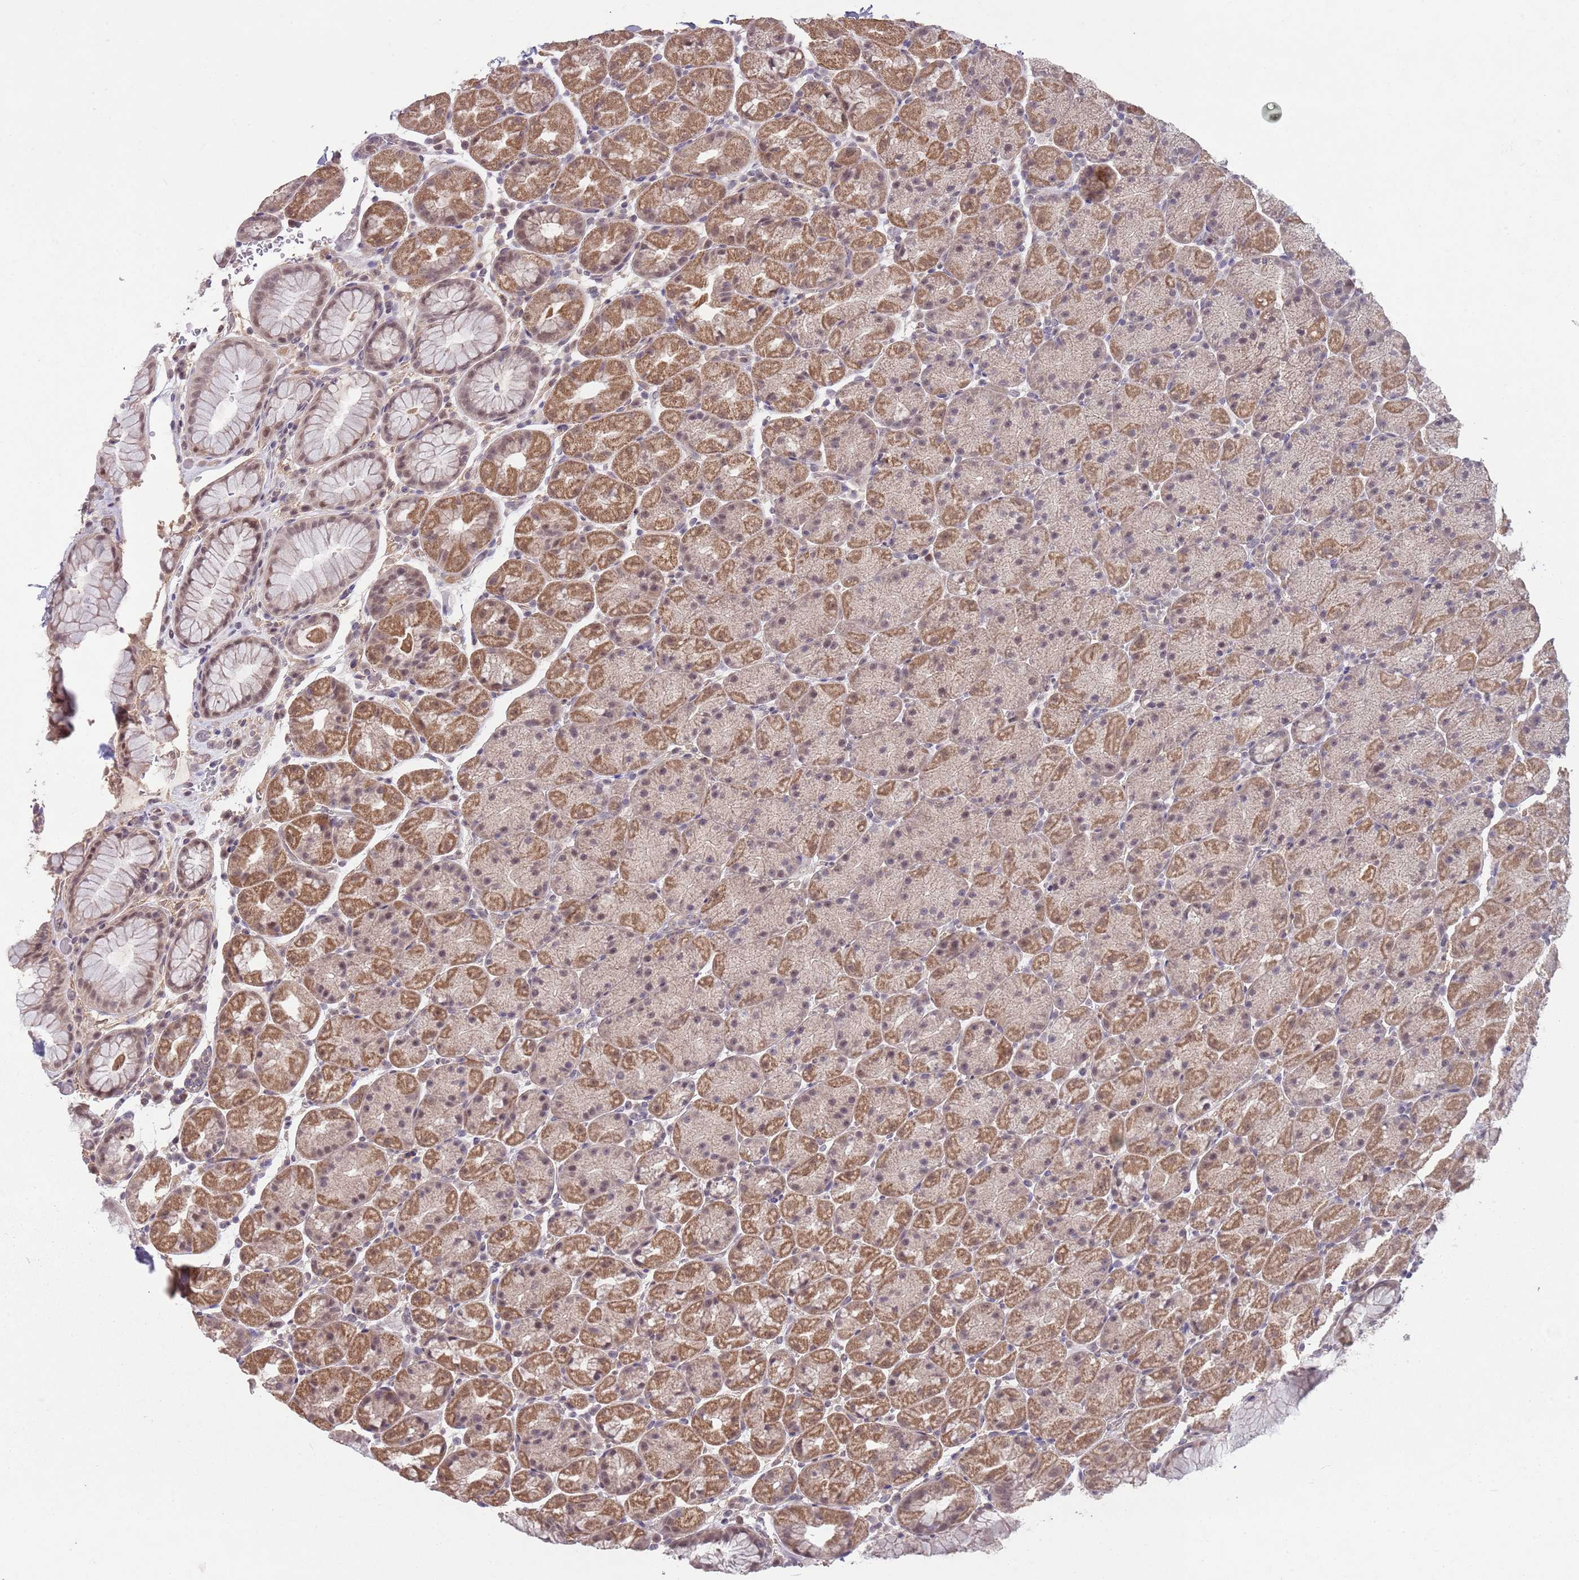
{"staining": {"intensity": "moderate", "quantity": "25%-75%", "location": "cytoplasmic/membranous"}, "tissue": "stomach", "cell_type": "Glandular cells", "image_type": "normal", "snomed": [{"axis": "morphology", "description": "Normal tissue, NOS"}, {"axis": "topography", "description": "Stomach, upper"}, {"axis": "topography", "description": "Stomach, lower"}], "caption": "A histopathology image showing moderate cytoplasmic/membranous expression in approximately 25%-75% of glandular cells in unremarkable stomach, as visualized by brown immunohistochemical staining.", "gene": "MEI1", "patient": {"sex": "male", "age": 67}}